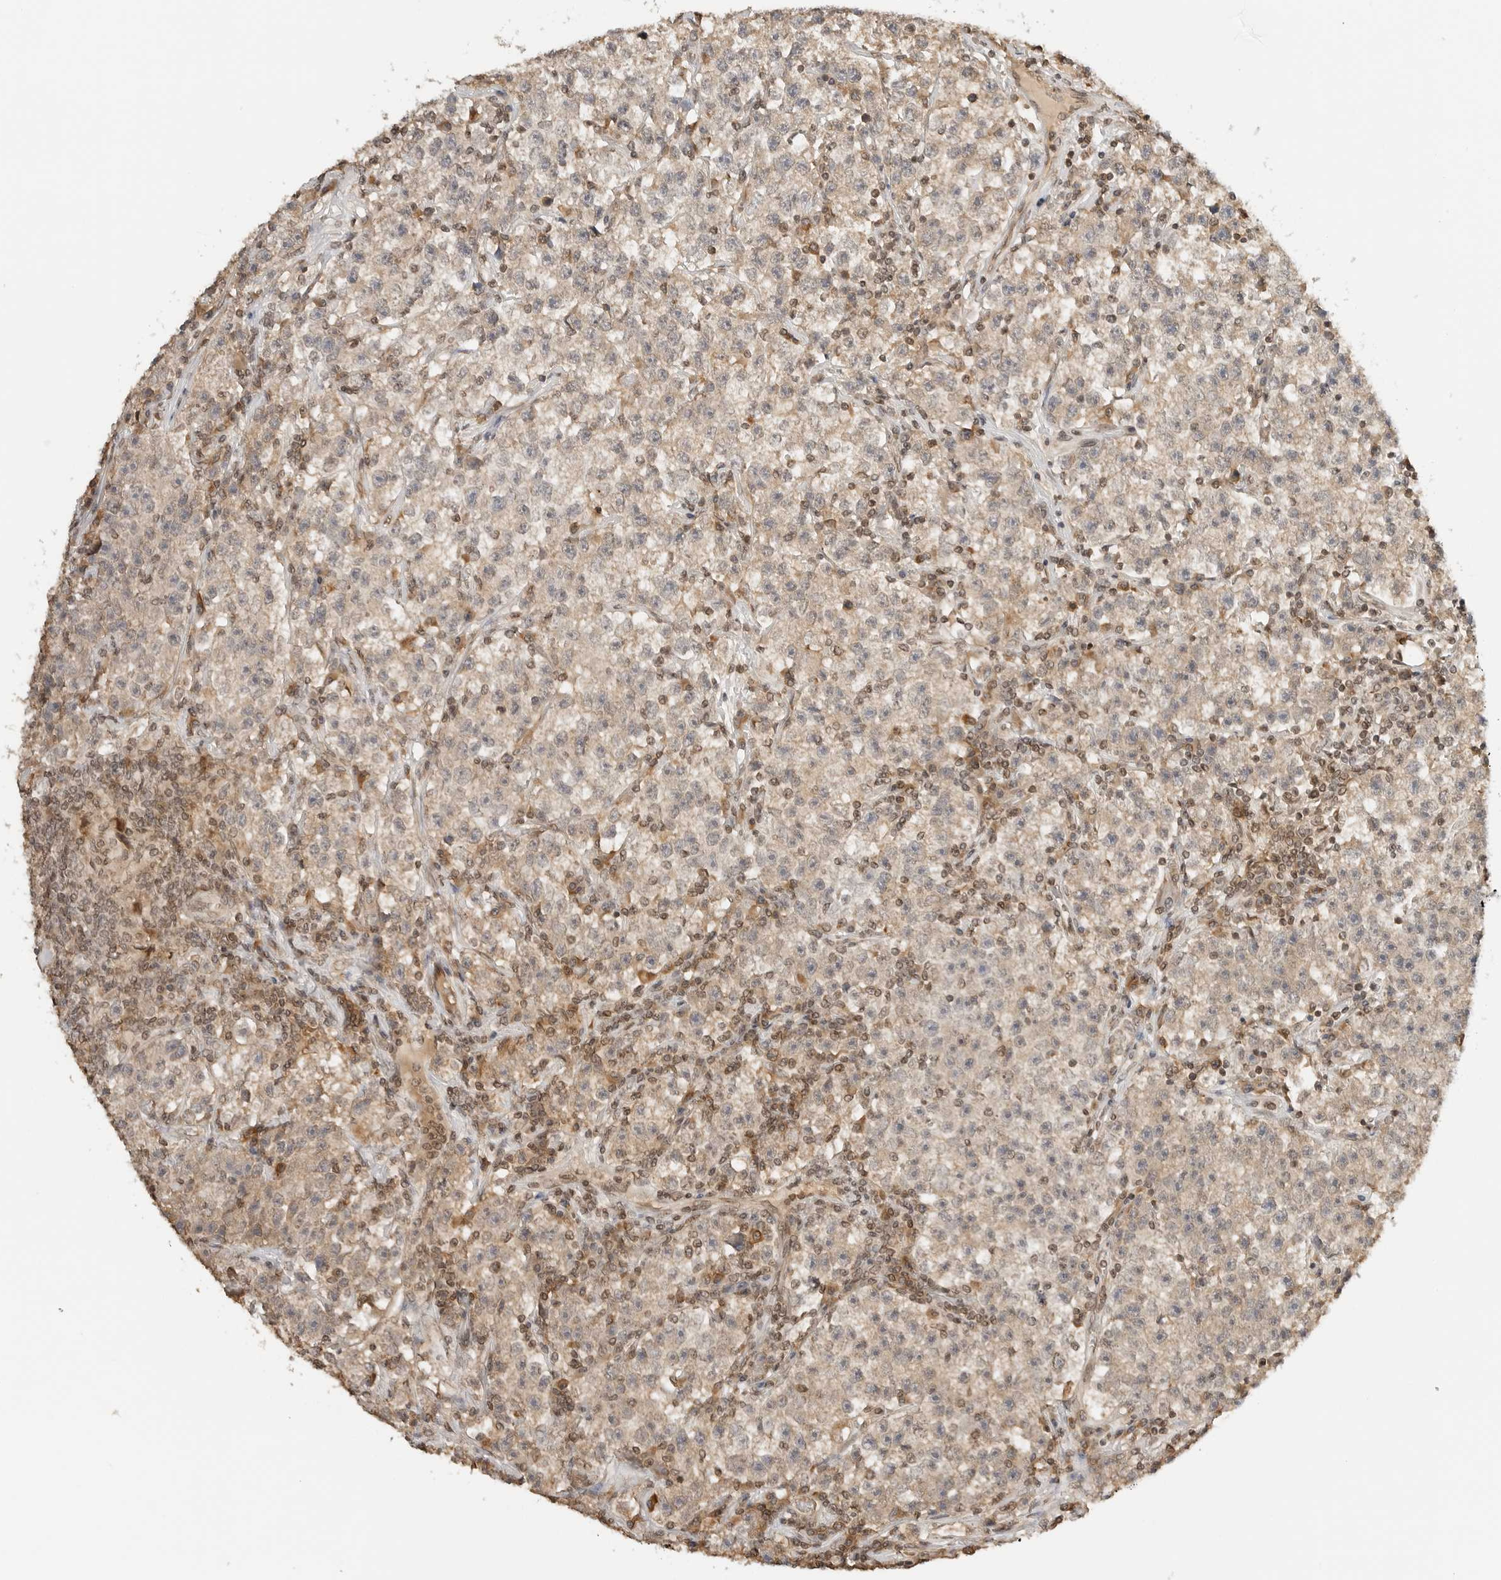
{"staining": {"intensity": "weak", "quantity": "25%-75%", "location": "cytoplasmic/membranous"}, "tissue": "testis cancer", "cell_type": "Tumor cells", "image_type": "cancer", "snomed": [{"axis": "morphology", "description": "Seminoma, NOS"}, {"axis": "topography", "description": "Testis"}], "caption": "A brown stain labels weak cytoplasmic/membranous staining of a protein in human testis cancer (seminoma) tumor cells.", "gene": "POLH", "patient": {"sex": "male", "age": 22}}